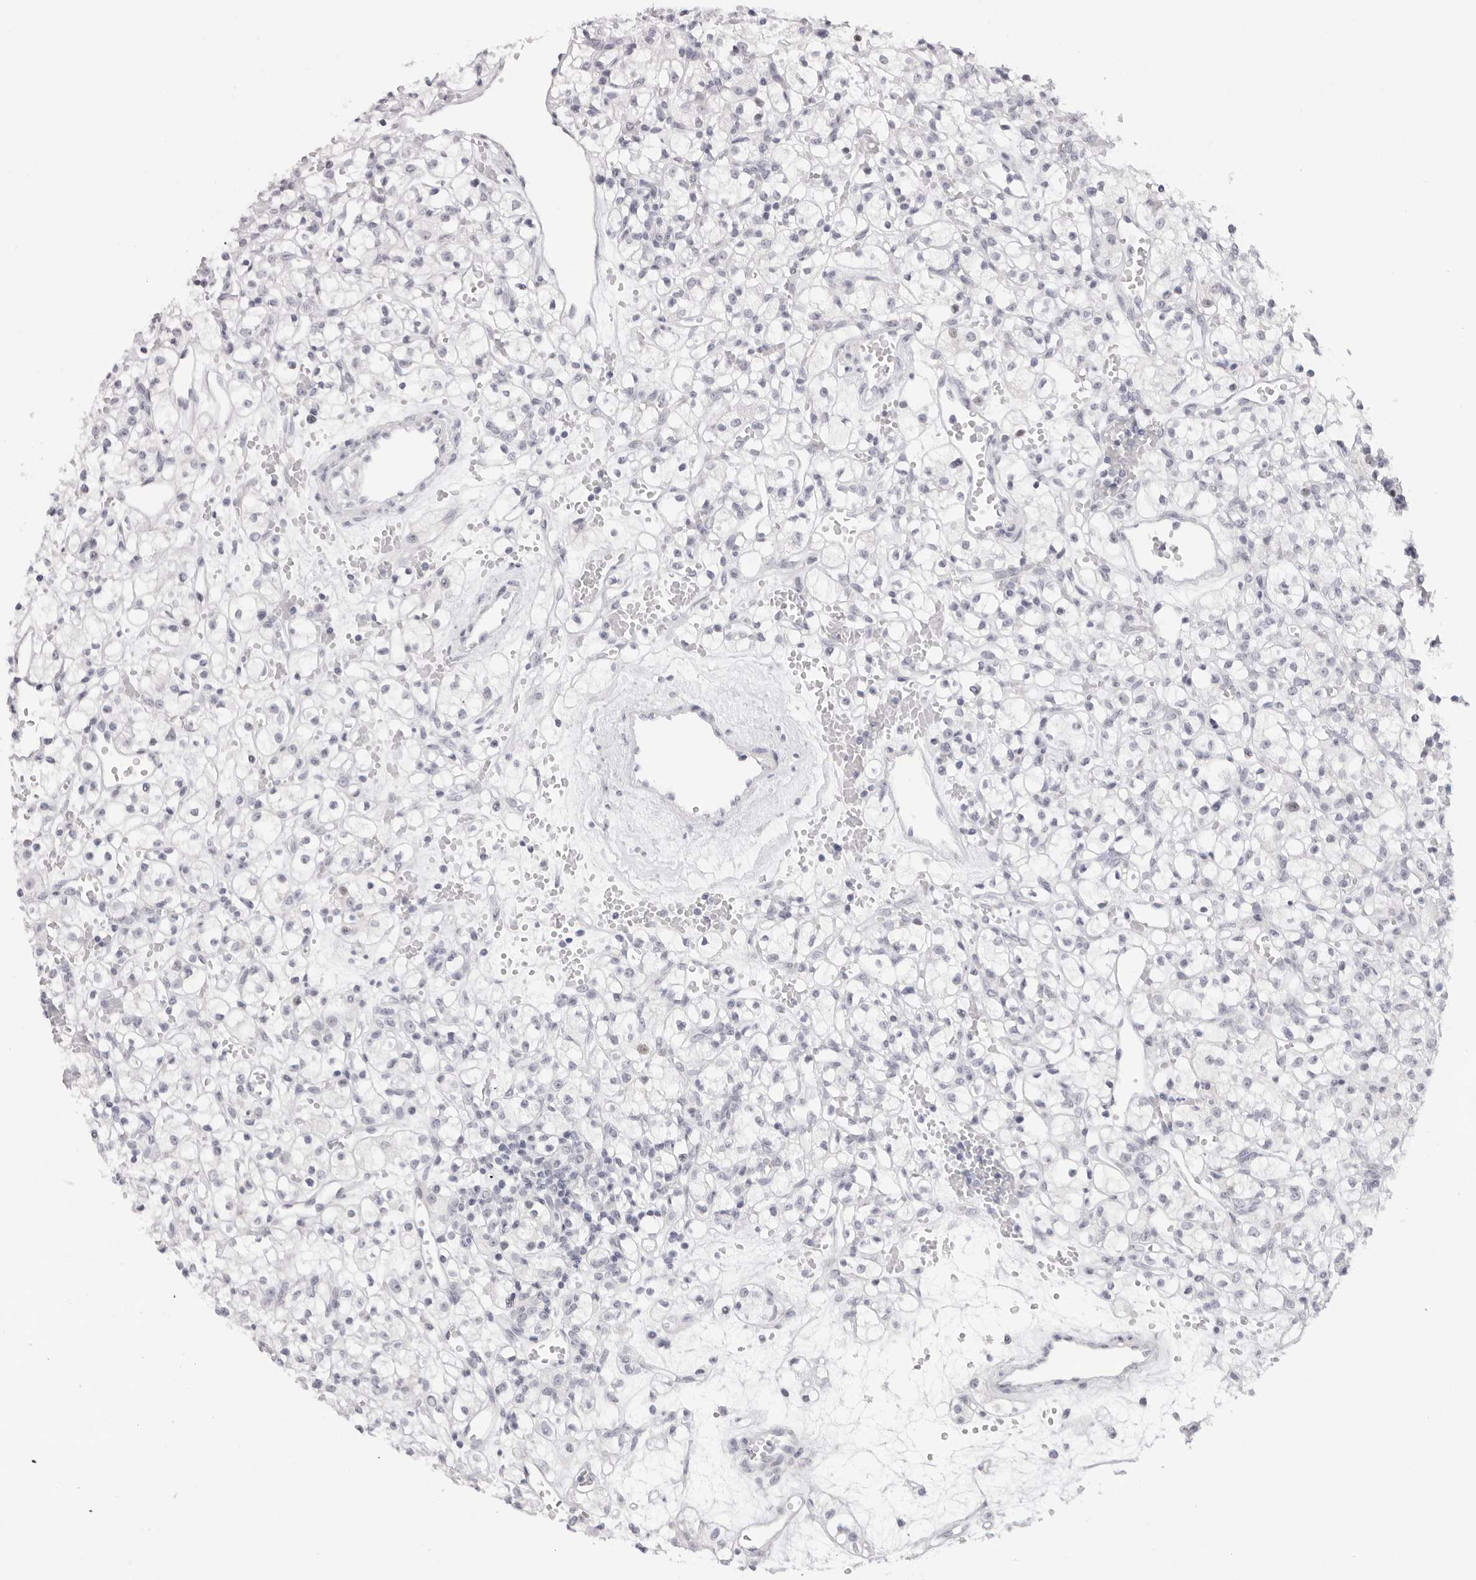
{"staining": {"intensity": "negative", "quantity": "none", "location": "none"}, "tissue": "renal cancer", "cell_type": "Tumor cells", "image_type": "cancer", "snomed": [{"axis": "morphology", "description": "Adenocarcinoma, NOS"}, {"axis": "topography", "description": "Kidney"}], "caption": "Protein analysis of adenocarcinoma (renal) displays no significant staining in tumor cells.", "gene": "KLK12", "patient": {"sex": "female", "age": 59}}